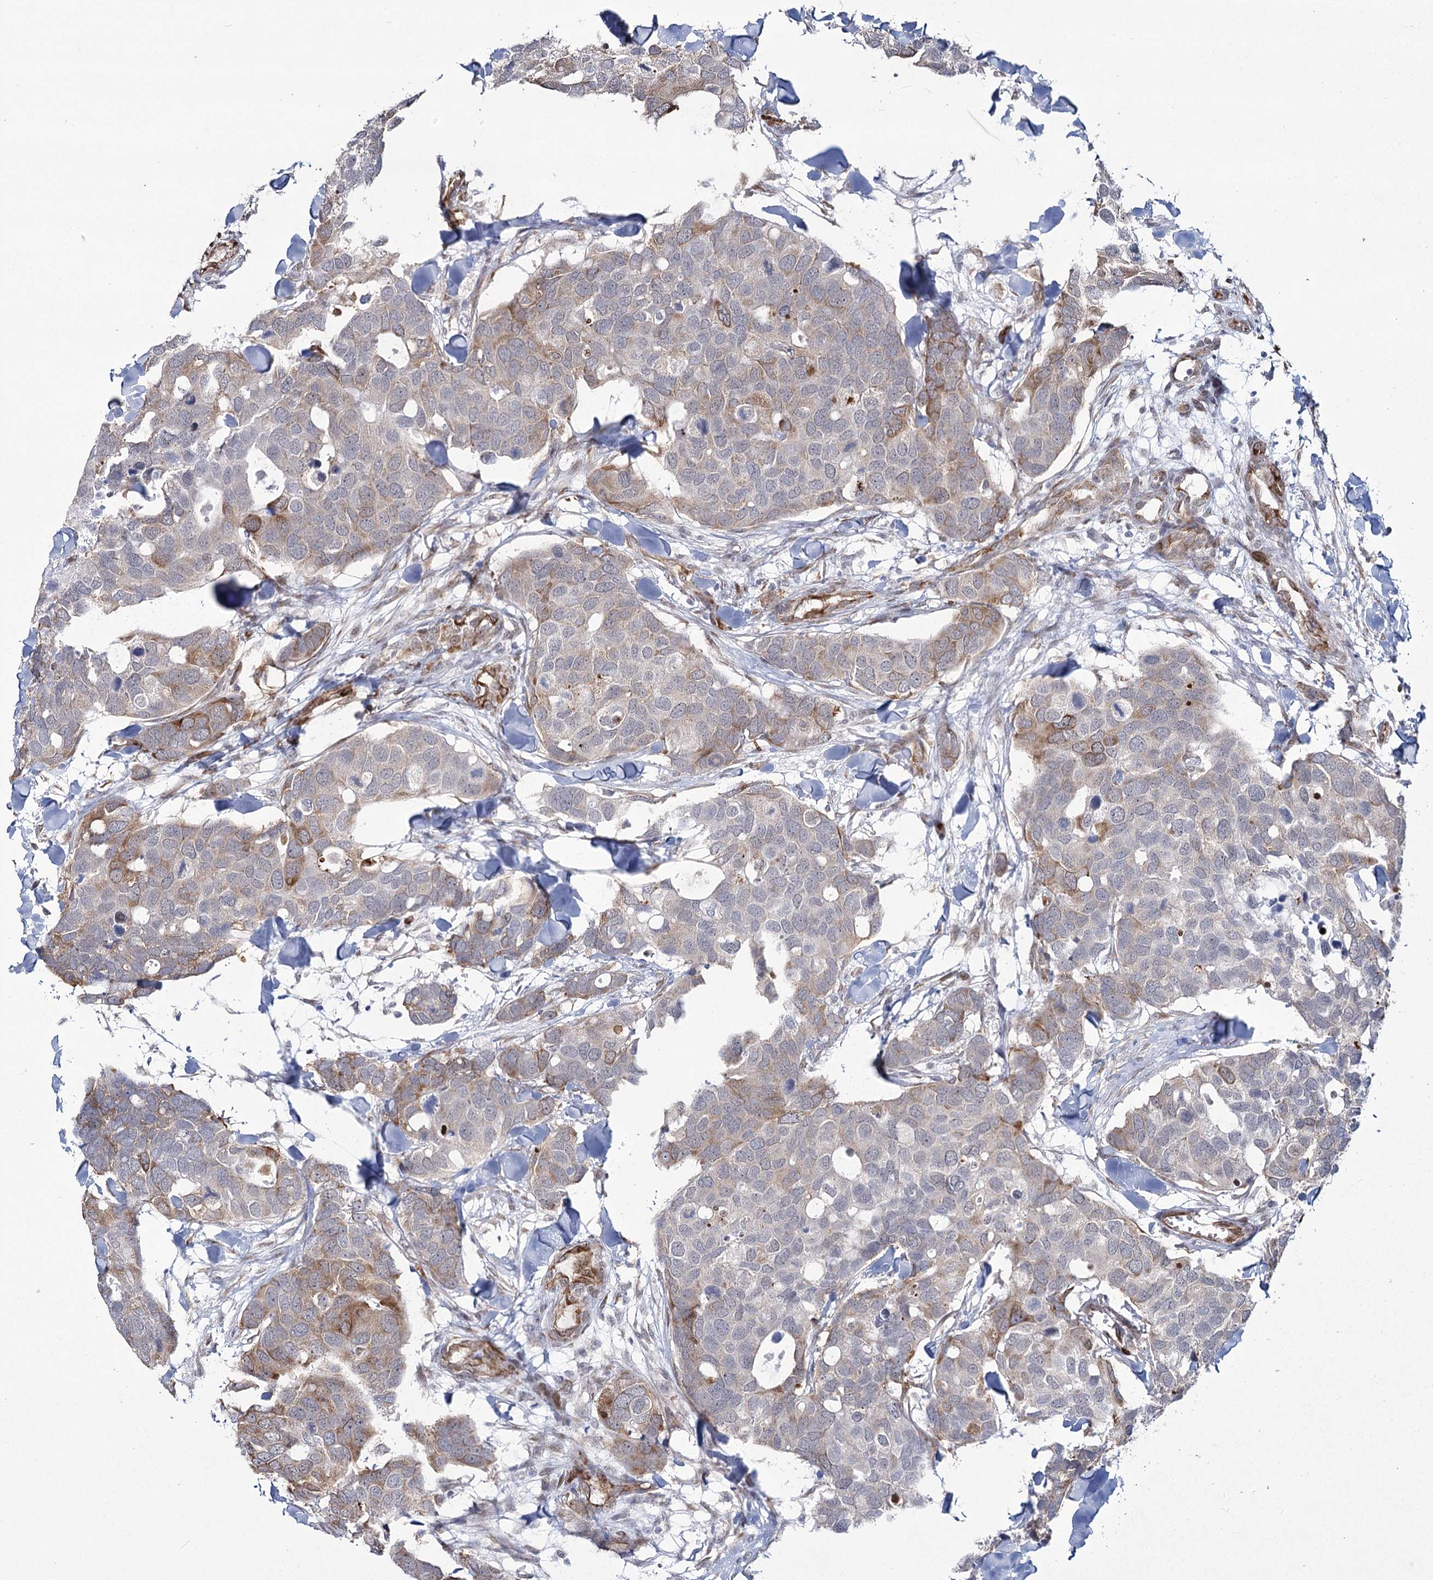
{"staining": {"intensity": "moderate", "quantity": "<25%", "location": "cytoplasmic/membranous"}, "tissue": "breast cancer", "cell_type": "Tumor cells", "image_type": "cancer", "snomed": [{"axis": "morphology", "description": "Duct carcinoma"}, {"axis": "topography", "description": "Breast"}], "caption": "The histopathology image shows staining of breast infiltrating ductal carcinoma, revealing moderate cytoplasmic/membranous protein staining (brown color) within tumor cells.", "gene": "YBX3", "patient": {"sex": "female", "age": 83}}